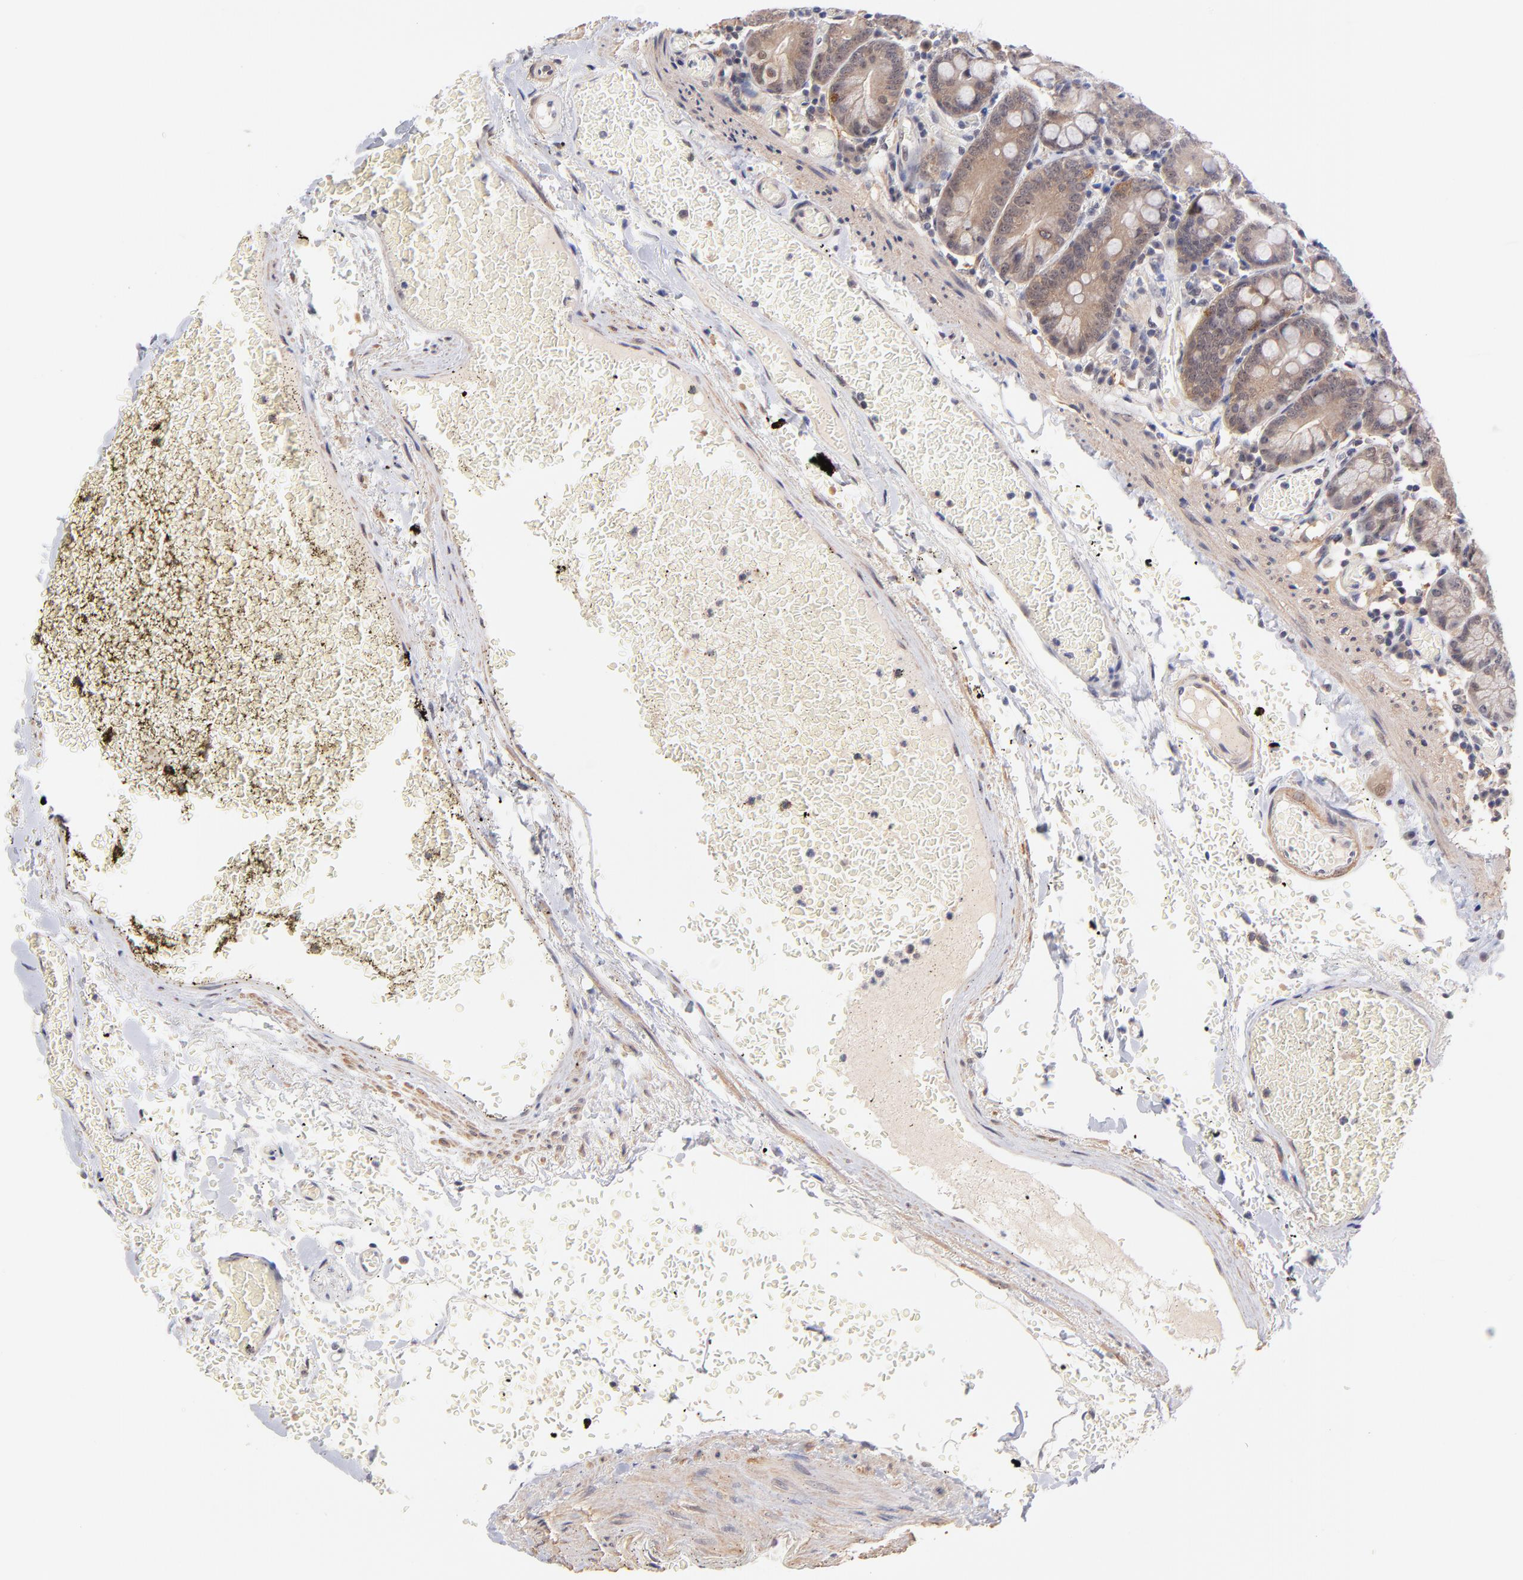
{"staining": {"intensity": "weak", "quantity": ">75%", "location": "cytoplasmic/membranous"}, "tissue": "small intestine", "cell_type": "Glandular cells", "image_type": "normal", "snomed": [{"axis": "morphology", "description": "Normal tissue, NOS"}, {"axis": "topography", "description": "Small intestine"}], "caption": "This image exhibits unremarkable small intestine stained with immunohistochemistry to label a protein in brown. The cytoplasmic/membranous of glandular cells show weak positivity for the protein. Nuclei are counter-stained blue.", "gene": "UBE2E2", "patient": {"sex": "male", "age": 71}}